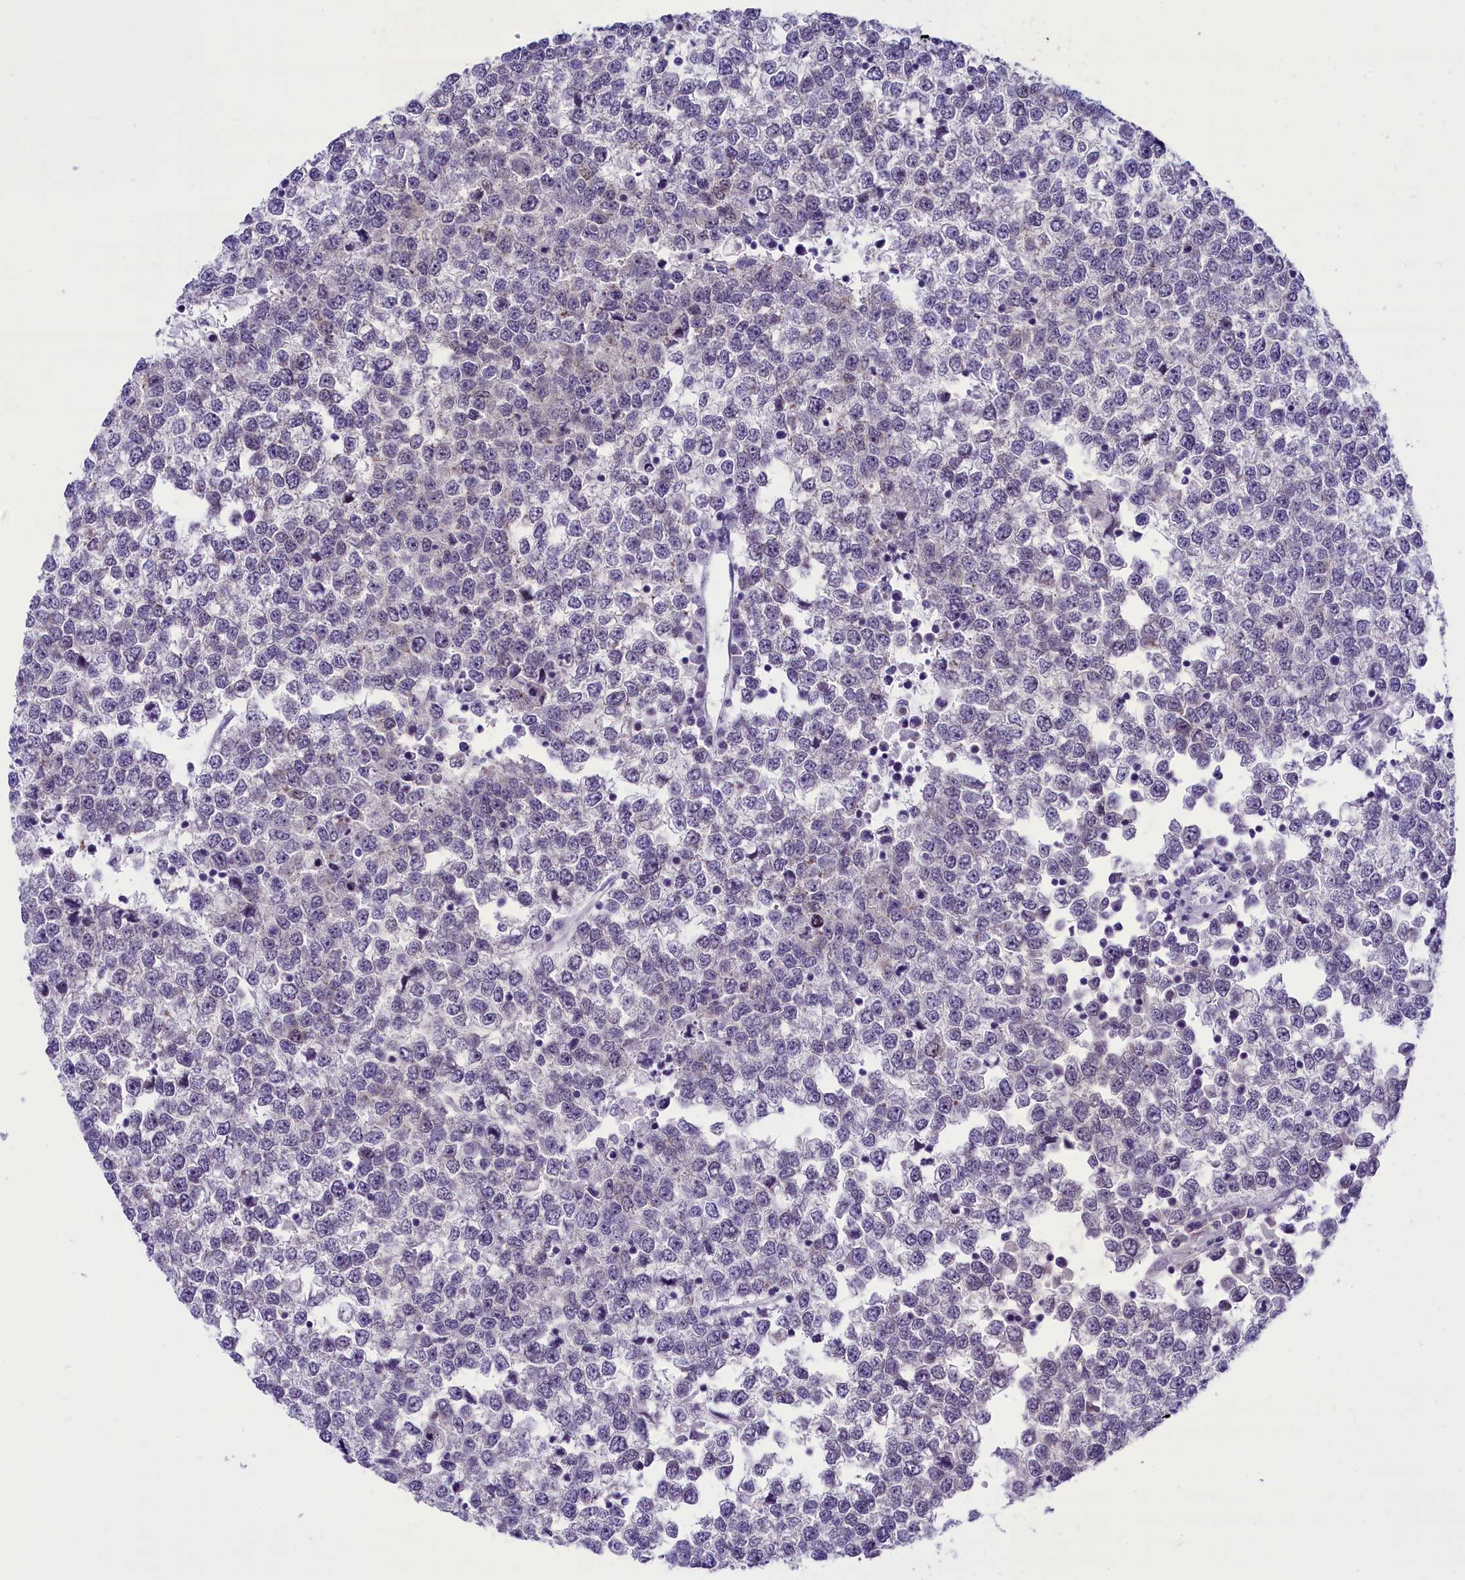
{"staining": {"intensity": "weak", "quantity": "<25%", "location": "cytoplasmic/membranous"}, "tissue": "testis cancer", "cell_type": "Tumor cells", "image_type": "cancer", "snomed": [{"axis": "morphology", "description": "Seminoma, NOS"}, {"axis": "topography", "description": "Testis"}], "caption": "Histopathology image shows no protein staining in tumor cells of testis cancer tissue.", "gene": "PRR15", "patient": {"sex": "male", "age": 65}}